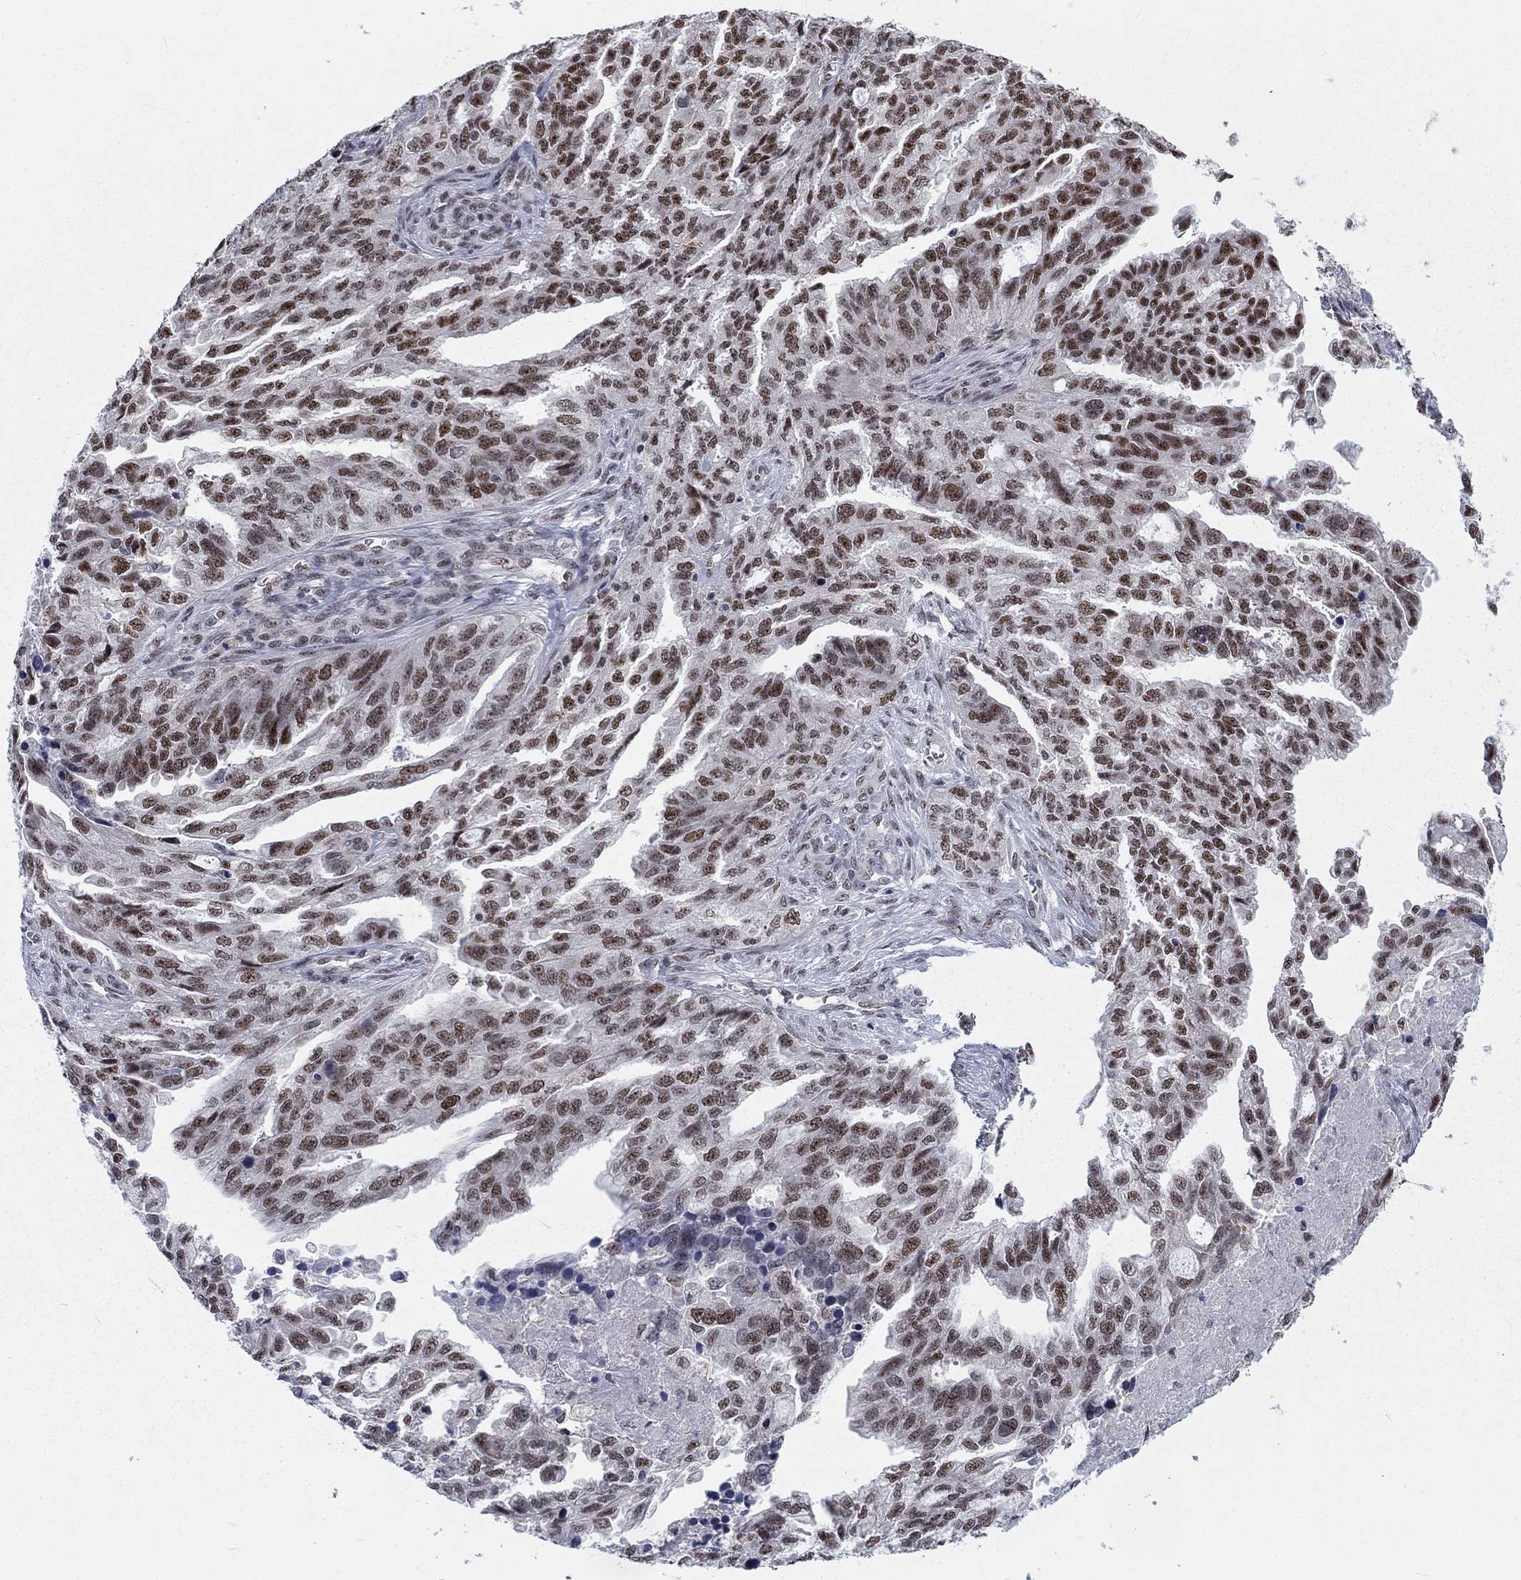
{"staining": {"intensity": "moderate", "quantity": ">75%", "location": "nuclear"}, "tissue": "ovarian cancer", "cell_type": "Tumor cells", "image_type": "cancer", "snomed": [{"axis": "morphology", "description": "Cystadenocarcinoma, serous, NOS"}, {"axis": "topography", "description": "Ovary"}], "caption": "Immunohistochemical staining of human ovarian serous cystadenocarcinoma reveals moderate nuclear protein expression in approximately >75% of tumor cells.", "gene": "FYTTD1", "patient": {"sex": "female", "age": 51}}